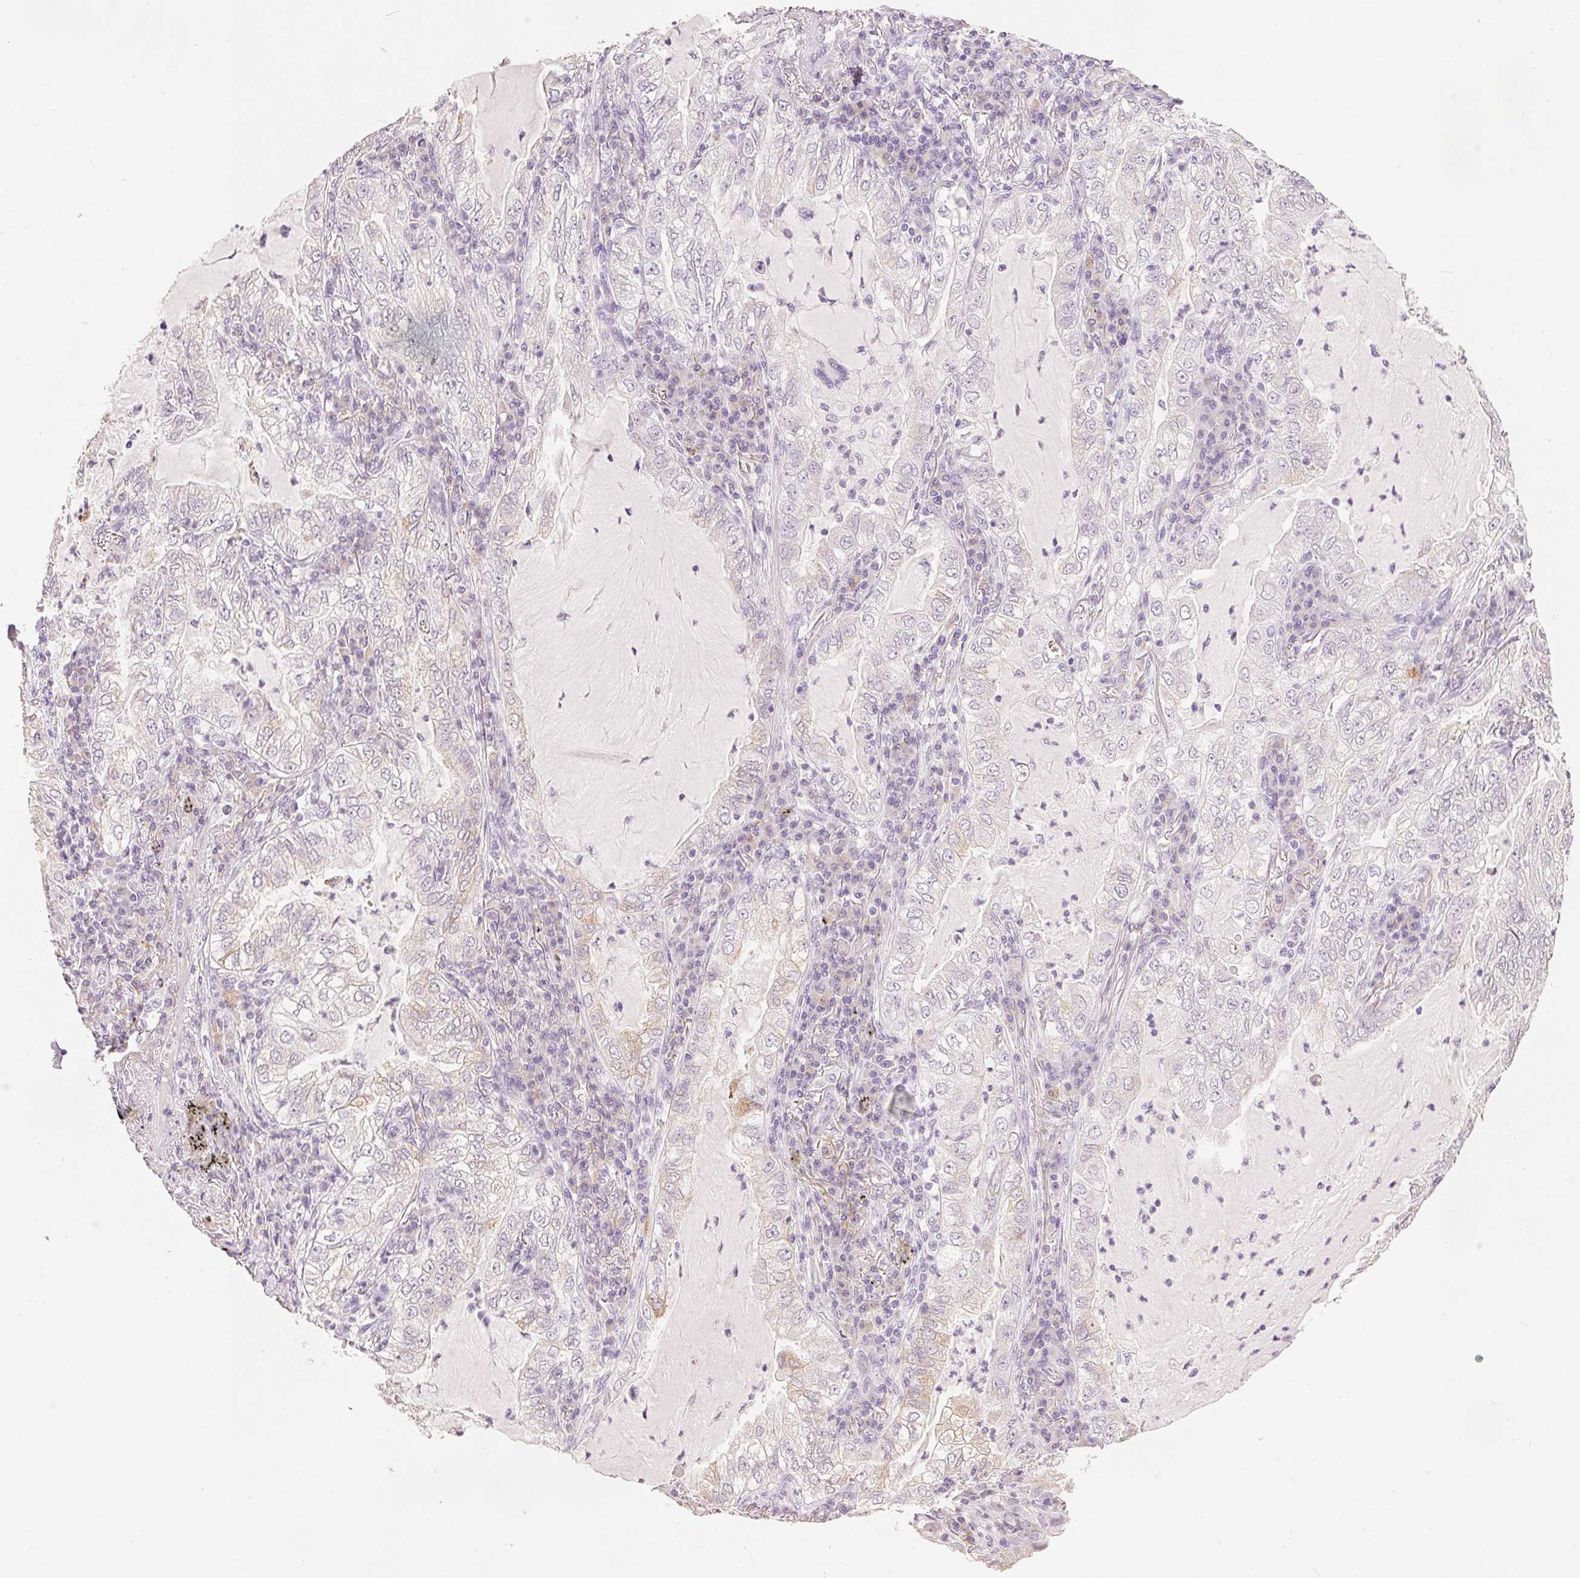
{"staining": {"intensity": "negative", "quantity": "none", "location": "none"}, "tissue": "lung cancer", "cell_type": "Tumor cells", "image_type": "cancer", "snomed": [{"axis": "morphology", "description": "Adenocarcinoma, NOS"}, {"axis": "topography", "description": "Lung"}], "caption": "Immunohistochemistry micrograph of neoplastic tissue: adenocarcinoma (lung) stained with DAB (3,3'-diaminobenzidine) displays no significant protein staining in tumor cells. (IHC, brightfield microscopy, high magnification).", "gene": "CA12", "patient": {"sex": "female", "age": 73}}